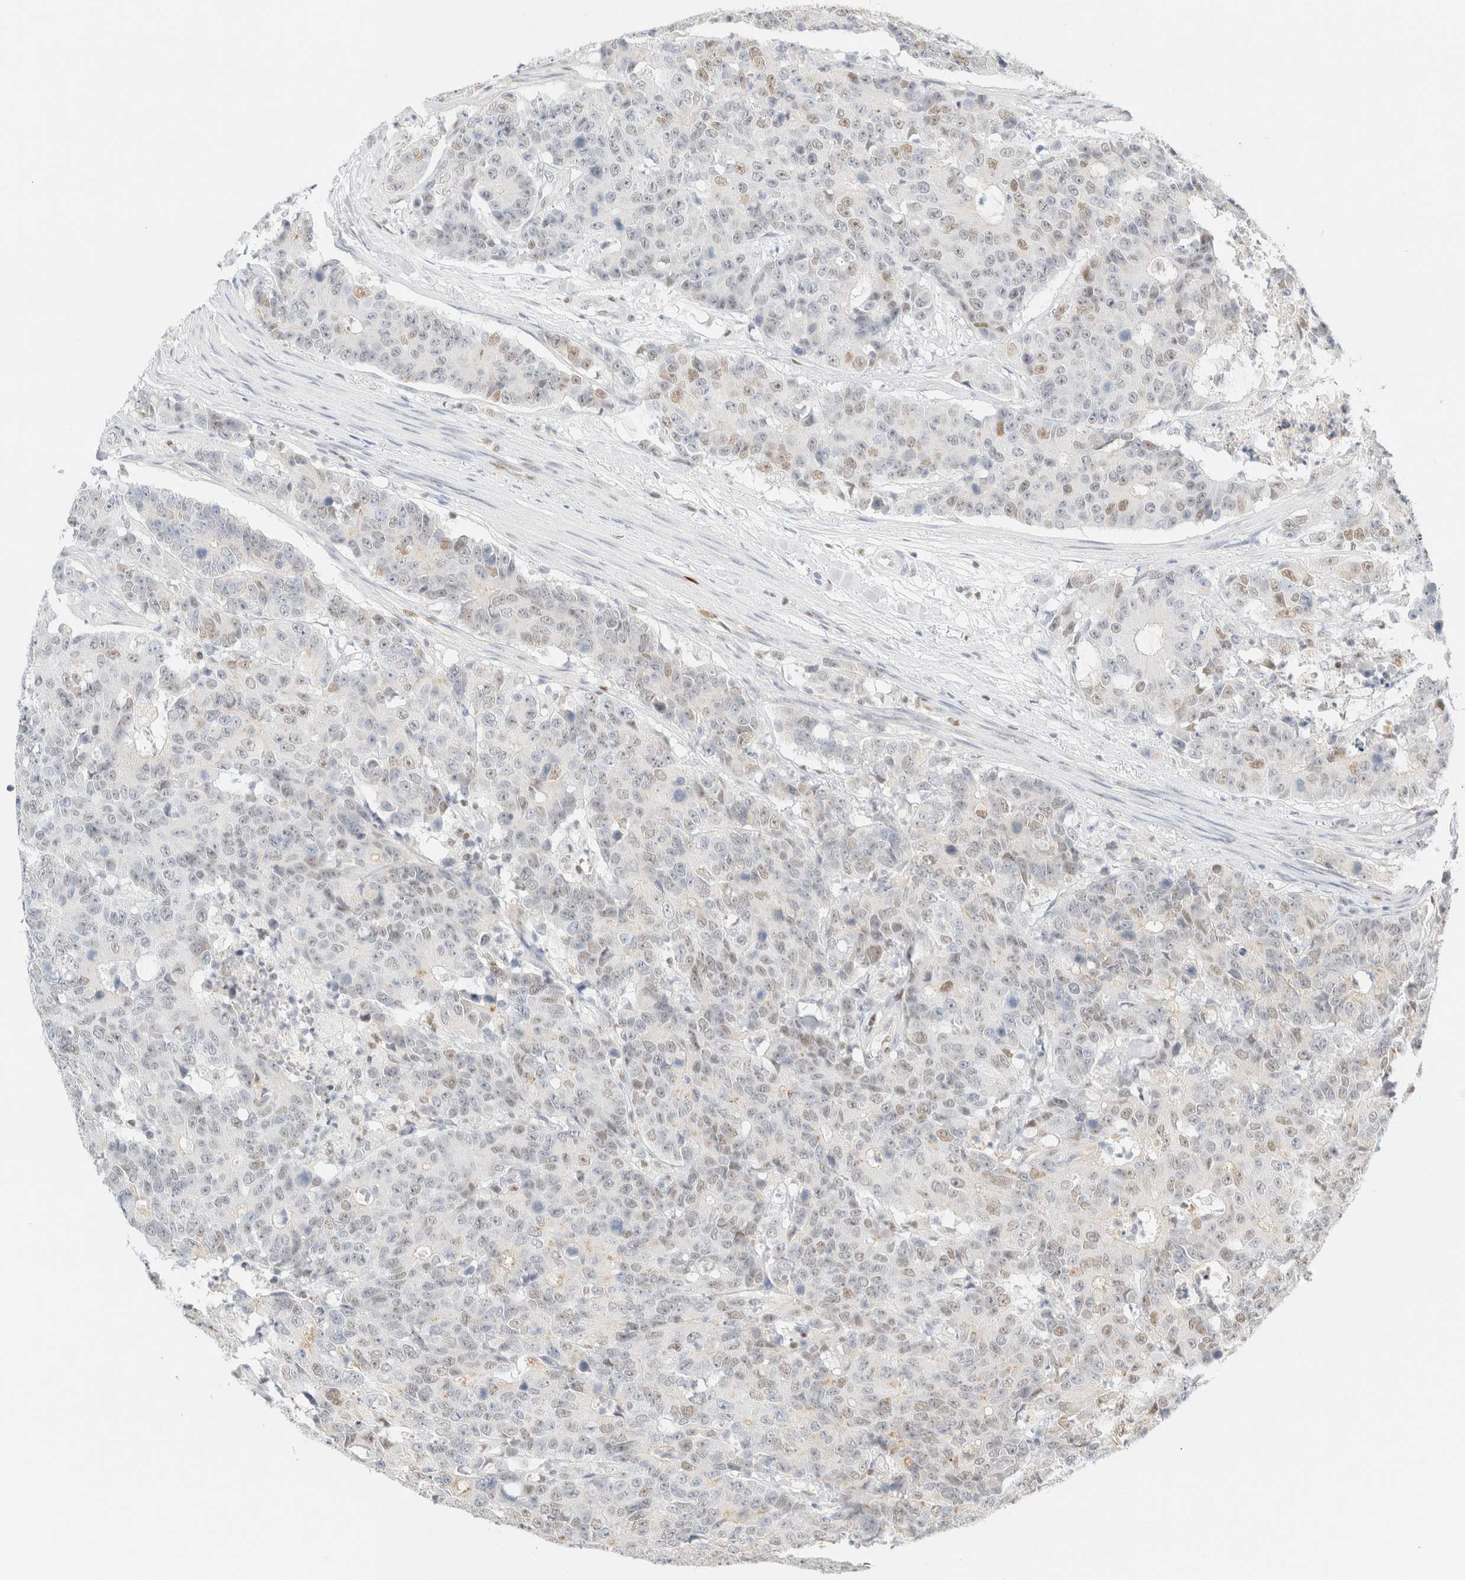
{"staining": {"intensity": "weak", "quantity": "<25%", "location": "nuclear"}, "tissue": "colorectal cancer", "cell_type": "Tumor cells", "image_type": "cancer", "snomed": [{"axis": "morphology", "description": "Adenocarcinoma, NOS"}, {"axis": "topography", "description": "Colon"}], "caption": "Immunohistochemical staining of human colorectal adenocarcinoma exhibits no significant staining in tumor cells.", "gene": "DDB2", "patient": {"sex": "female", "age": 86}}